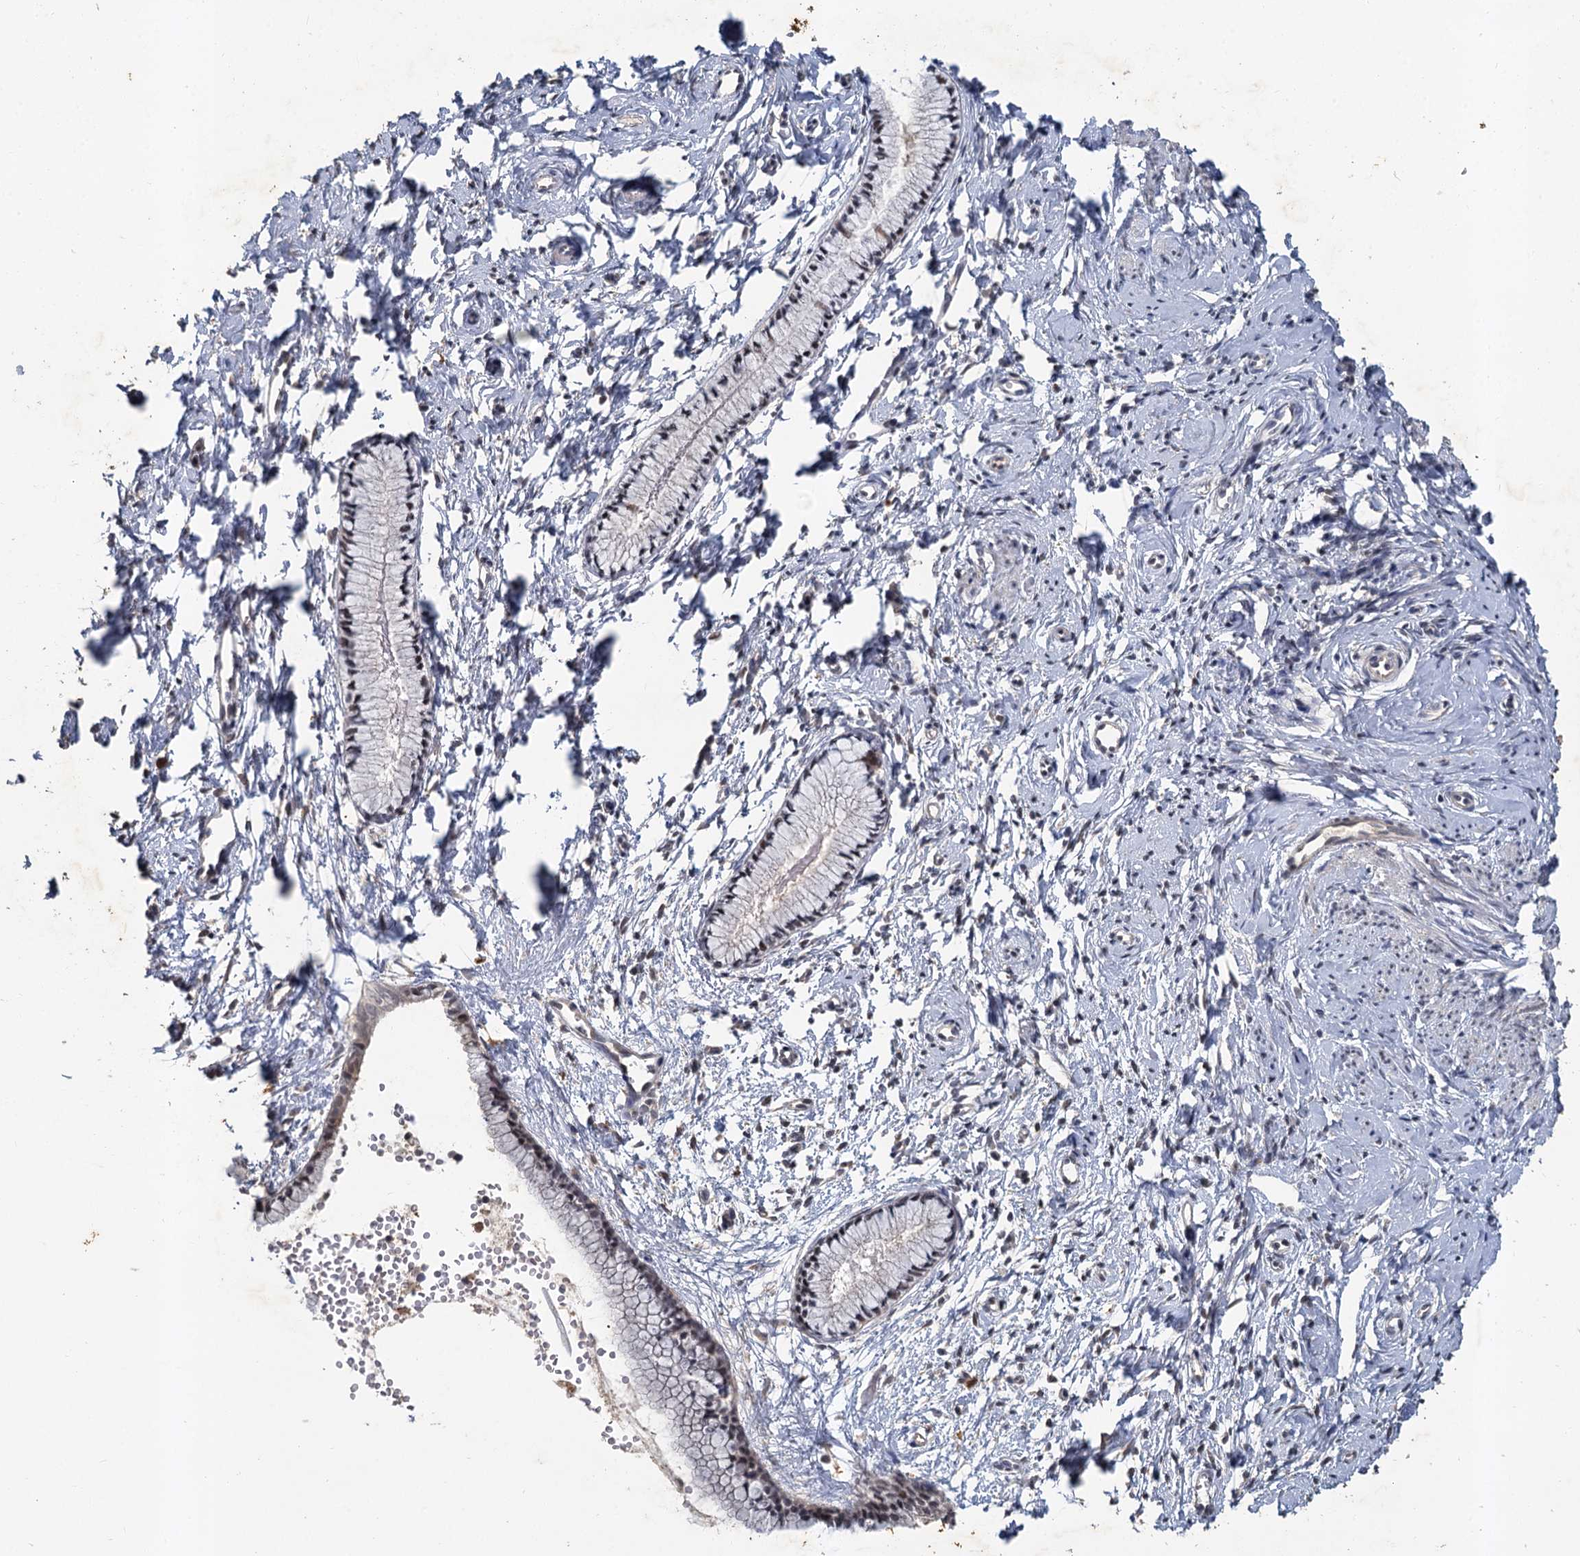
{"staining": {"intensity": "negative", "quantity": "none", "location": "none"}, "tissue": "cervix", "cell_type": "Glandular cells", "image_type": "normal", "snomed": [{"axis": "morphology", "description": "Normal tissue, NOS"}, {"axis": "topography", "description": "Cervix"}], "caption": "Immunohistochemistry micrograph of benign cervix: cervix stained with DAB (3,3'-diaminobenzidine) reveals no significant protein staining in glandular cells.", "gene": "MUCL1", "patient": {"sex": "female", "age": 57}}